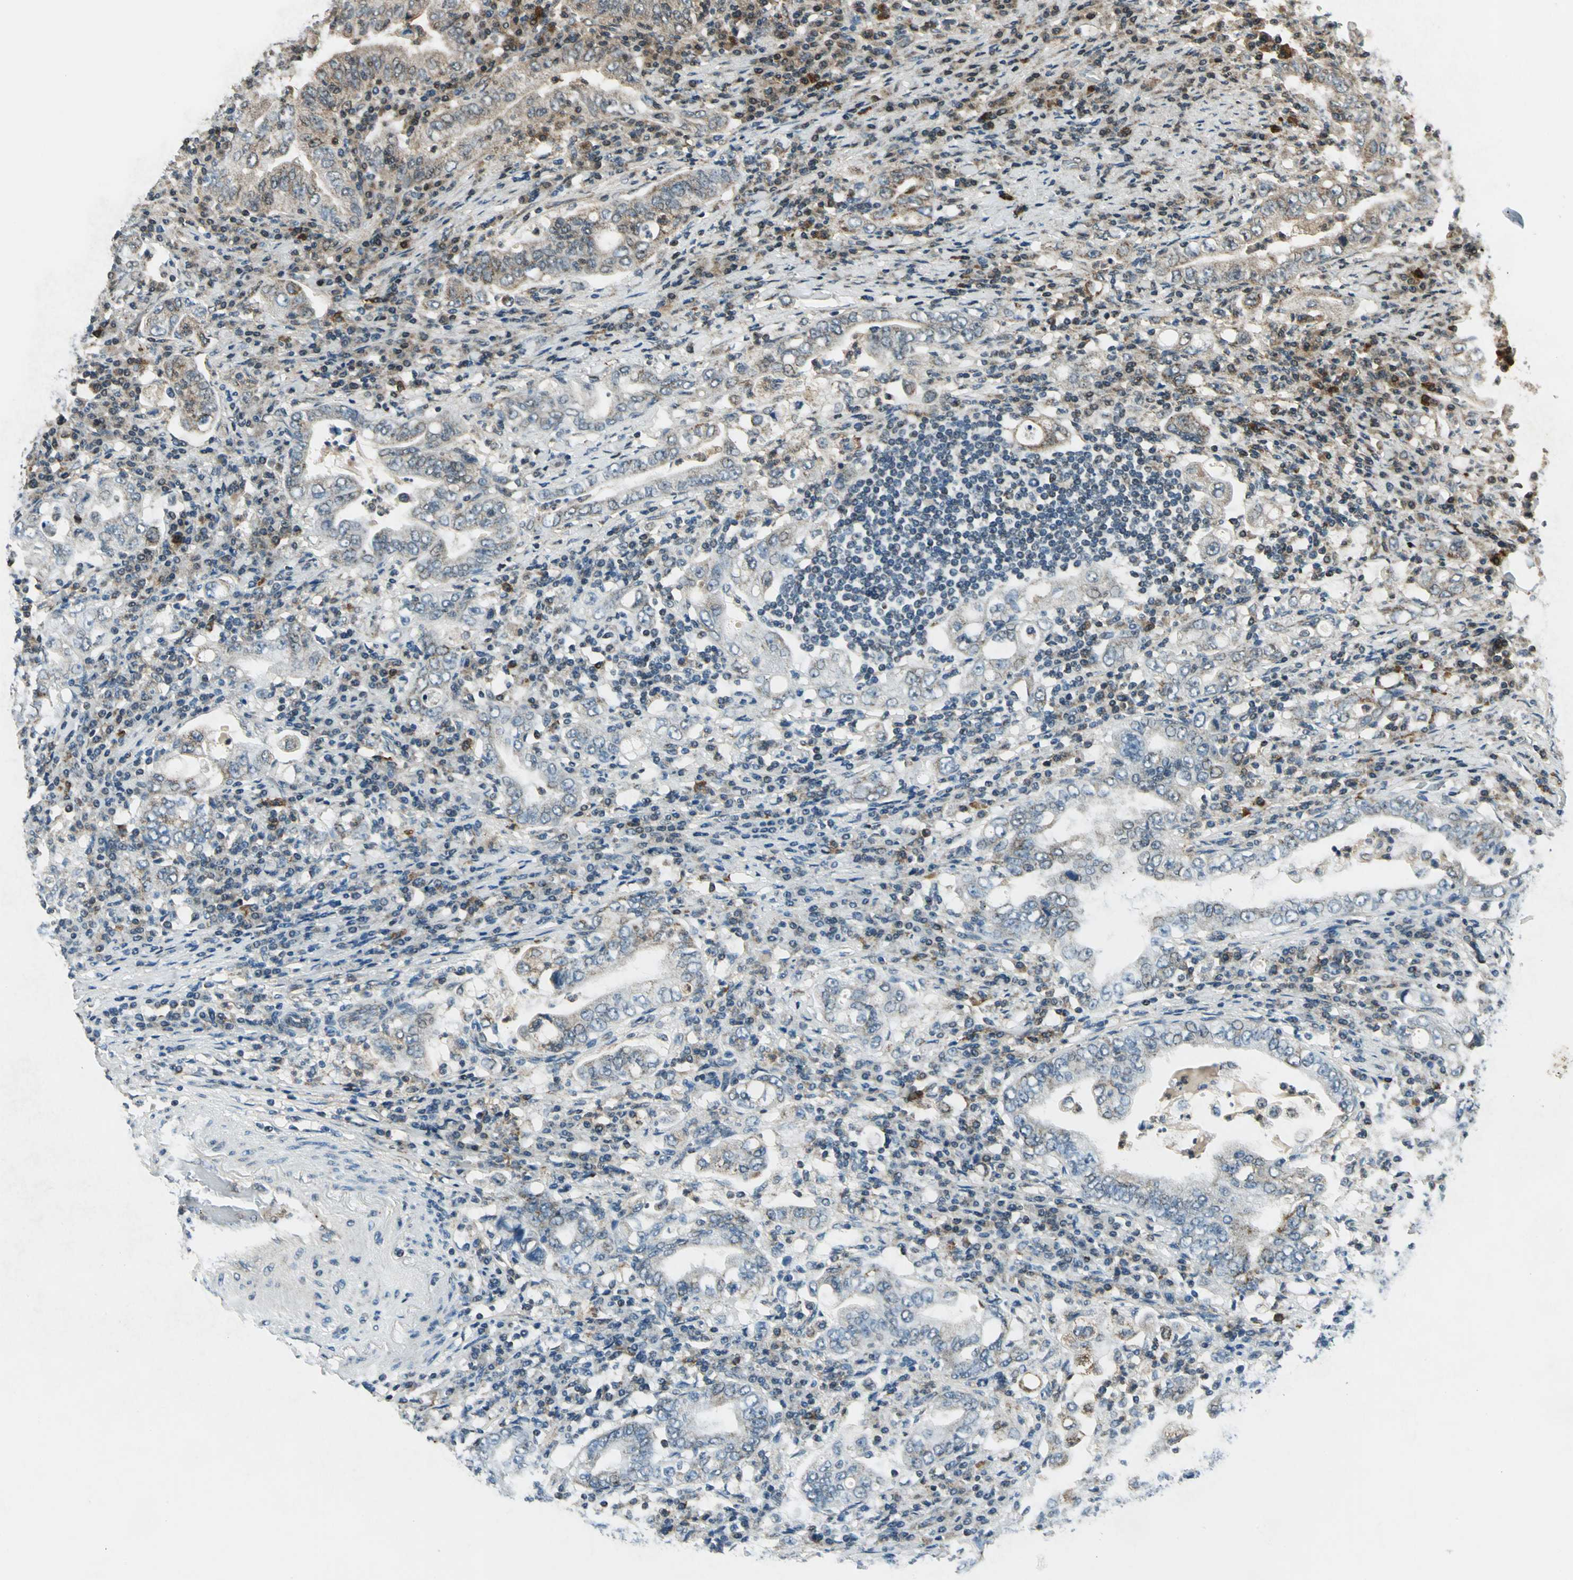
{"staining": {"intensity": "moderate", "quantity": "25%-75%", "location": "cytoplasmic/membranous"}, "tissue": "stomach cancer", "cell_type": "Tumor cells", "image_type": "cancer", "snomed": [{"axis": "morphology", "description": "Normal tissue, NOS"}, {"axis": "morphology", "description": "Adenocarcinoma, NOS"}, {"axis": "topography", "description": "Esophagus"}, {"axis": "topography", "description": "Stomach, upper"}, {"axis": "topography", "description": "Peripheral nerve tissue"}], "caption": "A histopathology image of stomach cancer (adenocarcinoma) stained for a protein shows moderate cytoplasmic/membranous brown staining in tumor cells. (Stains: DAB in brown, nuclei in blue, Microscopy: brightfield microscopy at high magnification).", "gene": "NUDT2", "patient": {"sex": "male", "age": 62}}